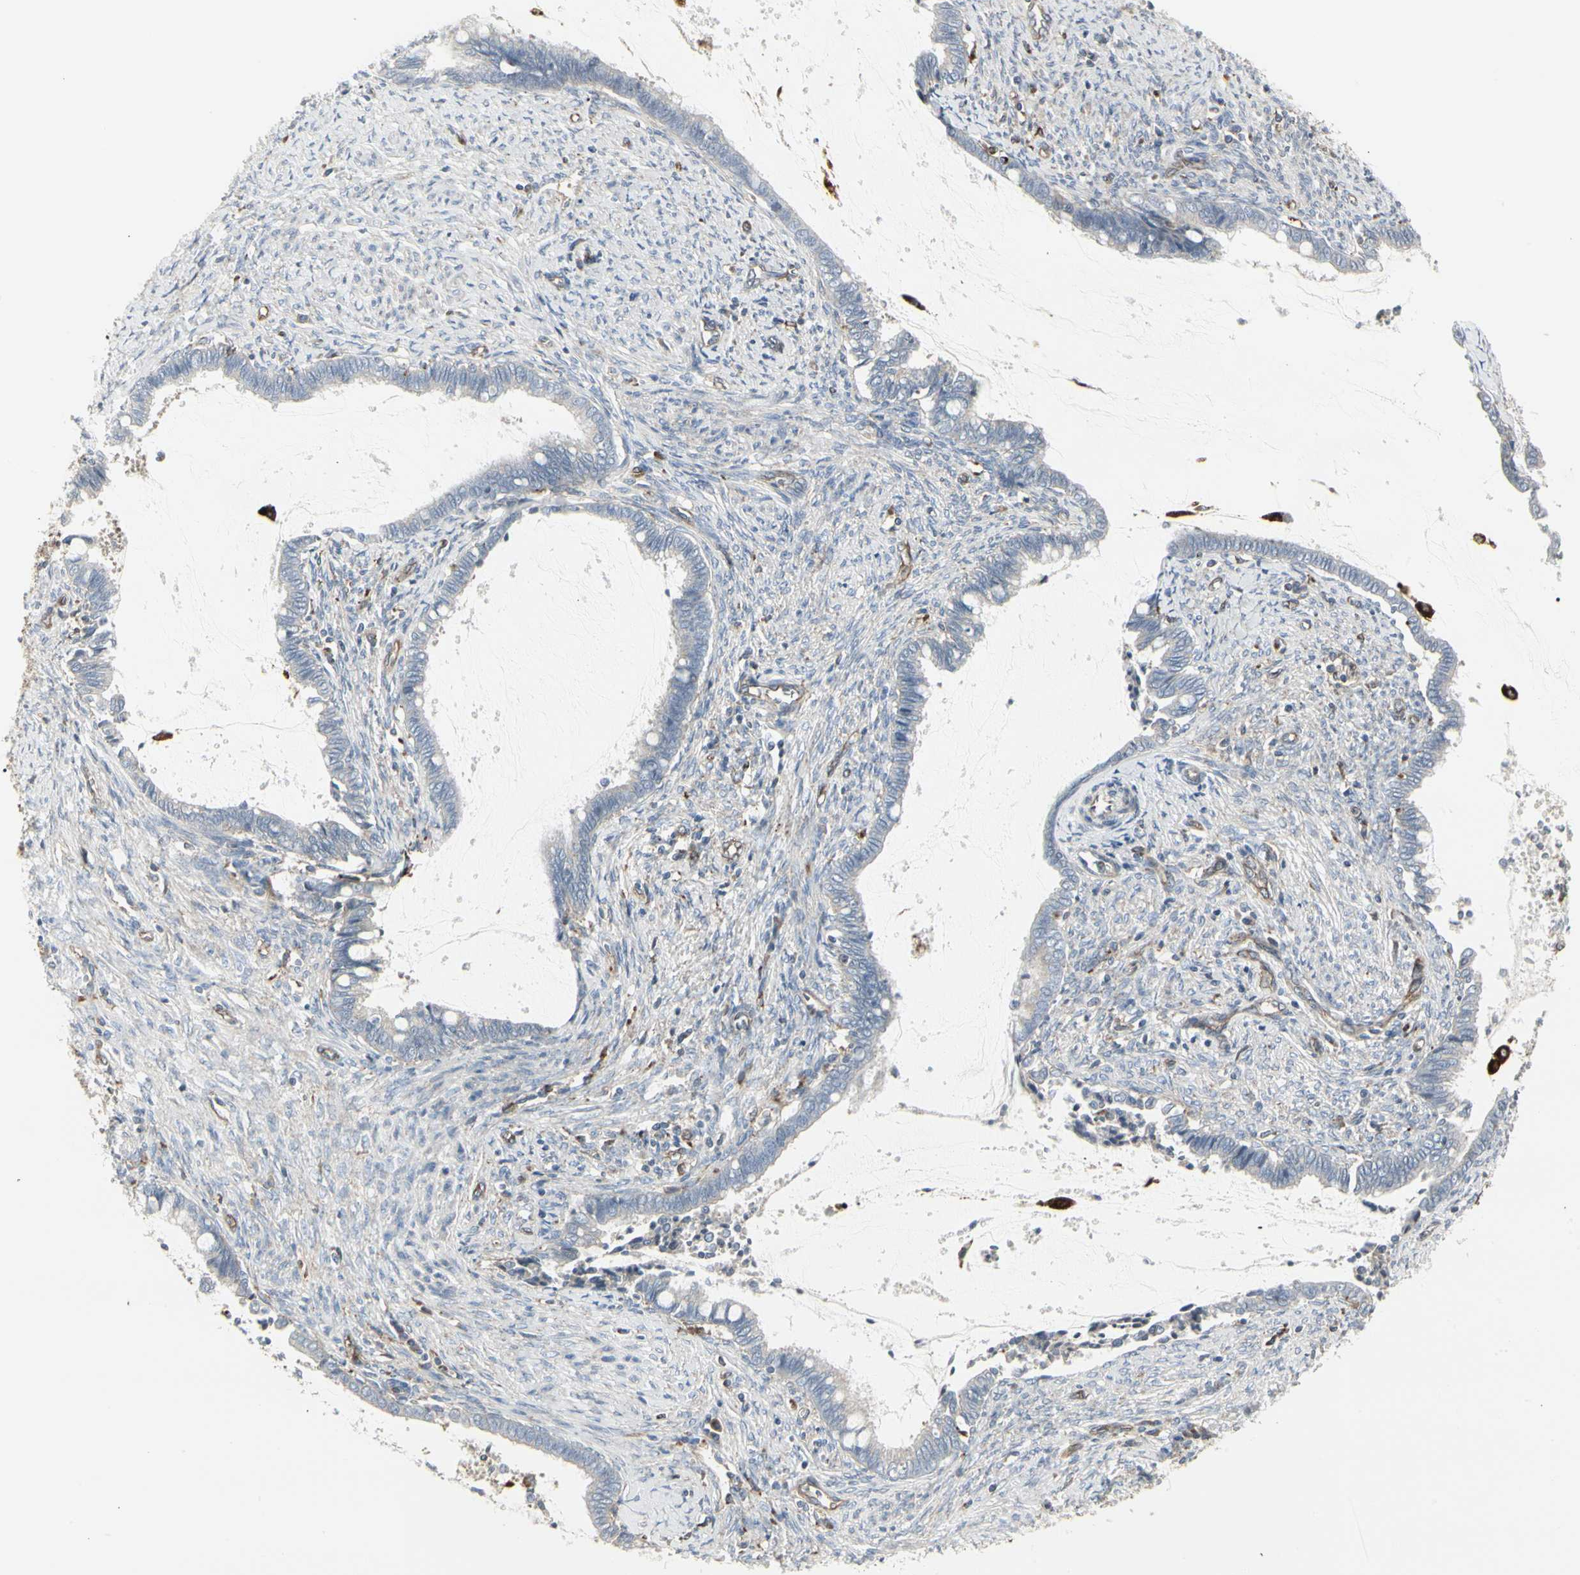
{"staining": {"intensity": "negative", "quantity": "none", "location": "none"}, "tissue": "cervical cancer", "cell_type": "Tumor cells", "image_type": "cancer", "snomed": [{"axis": "morphology", "description": "Adenocarcinoma, NOS"}, {"axis": "topography", "description": "Cervix"}], "caption": "This is an immunohistochemistry histopathology image of adenocarcinoma (cervical). There is no staining in tumor cells.", "gene": "ATP6V1B2", "patient": {"sex": "female", "age": 44}}